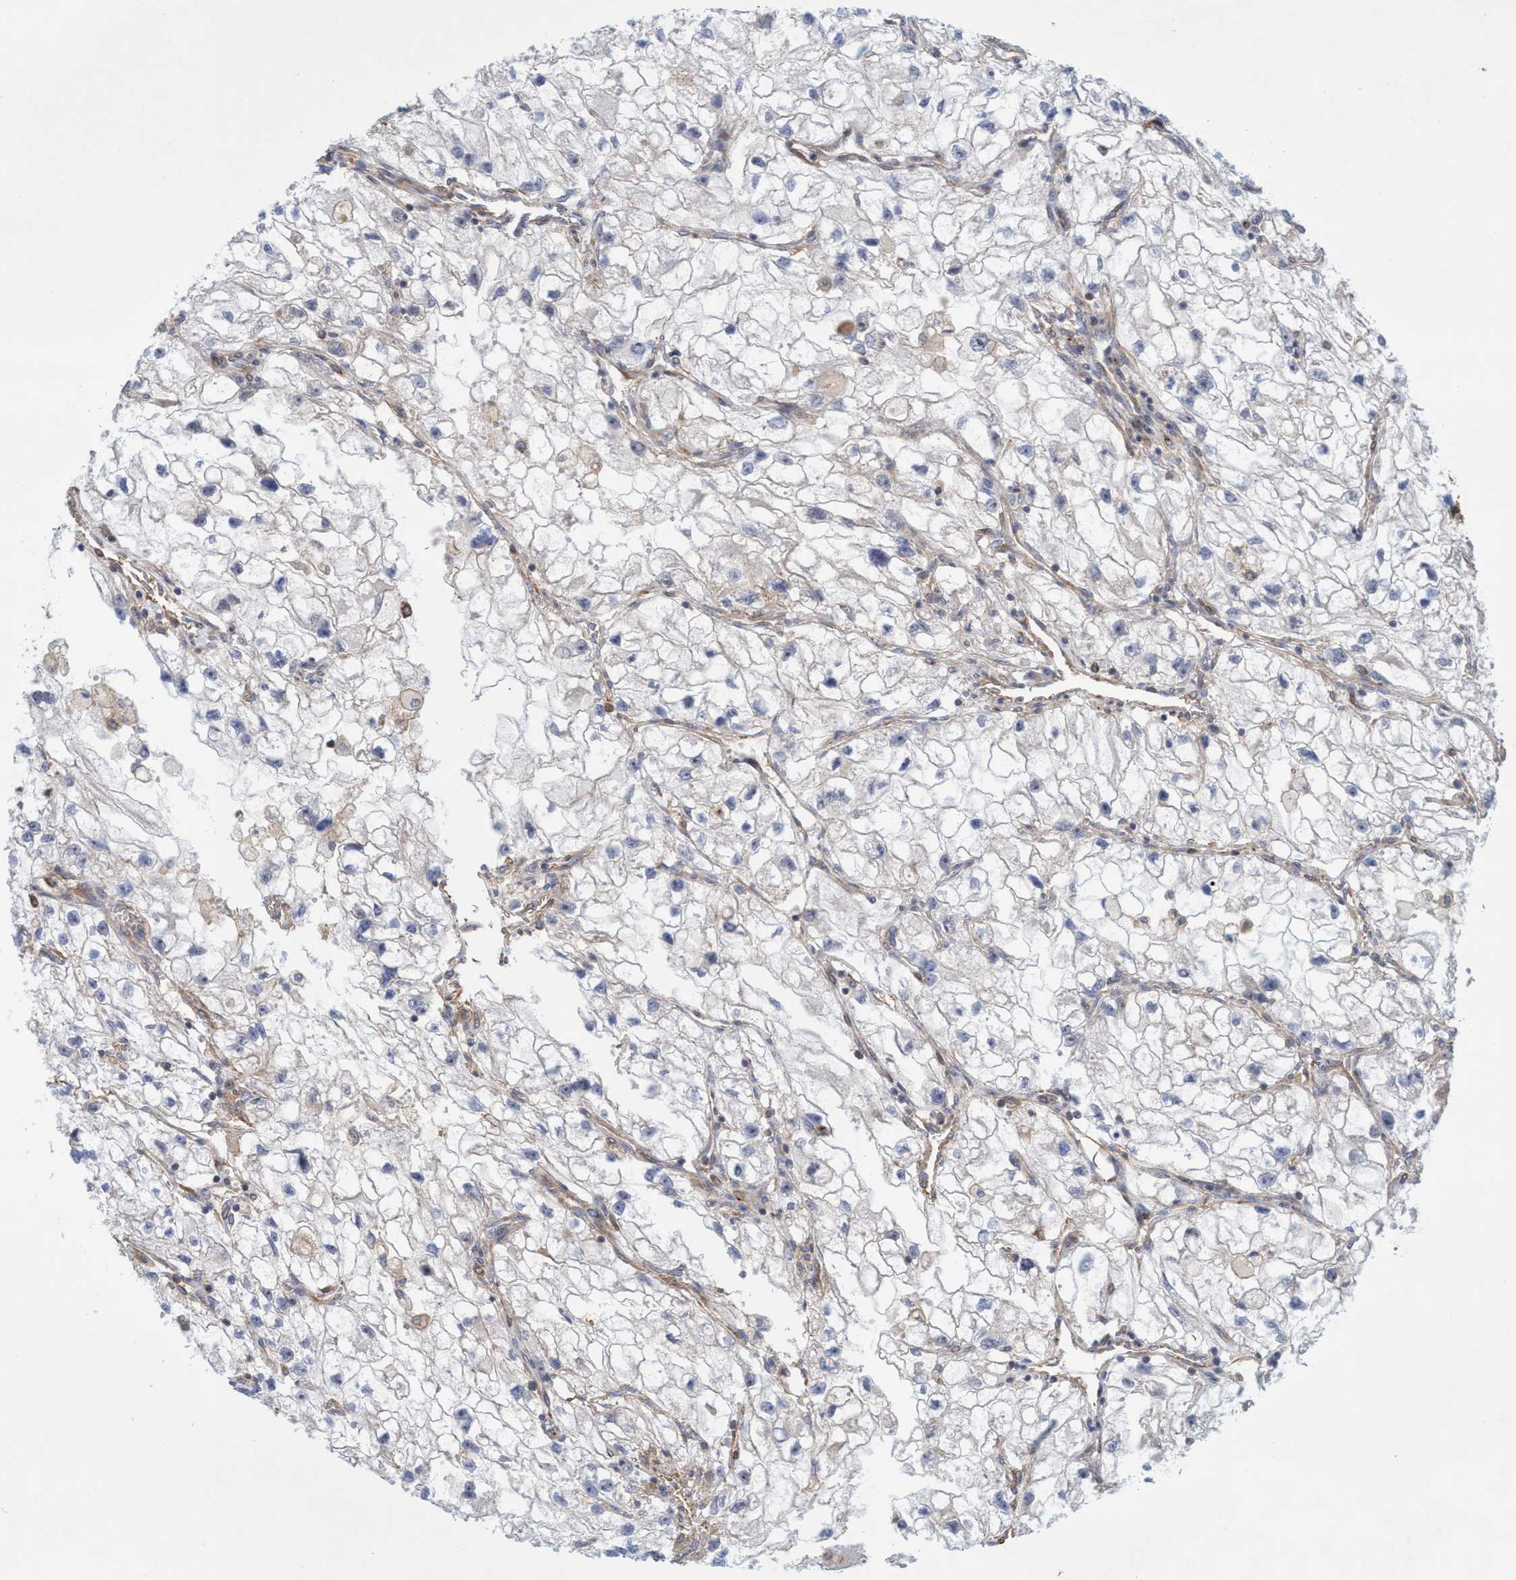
{"staining": {"intensity": "negative", "quantity": "none", "location": "none"}, "tissue": "renal cancer", "cell_type": "Tumor cells", "image_type": "cancer", "snomed": [{"axis": "morphology", "description": "Adenocarcinoma, NOS"}, {"axis": "topography", "description": "Kidney"}], "caption": "Image shows no significant protein staining in tumor cells of renal adenocarcinoma.", "gene": "SPECC1", "patient": {"sex": "female", "age": 70}}